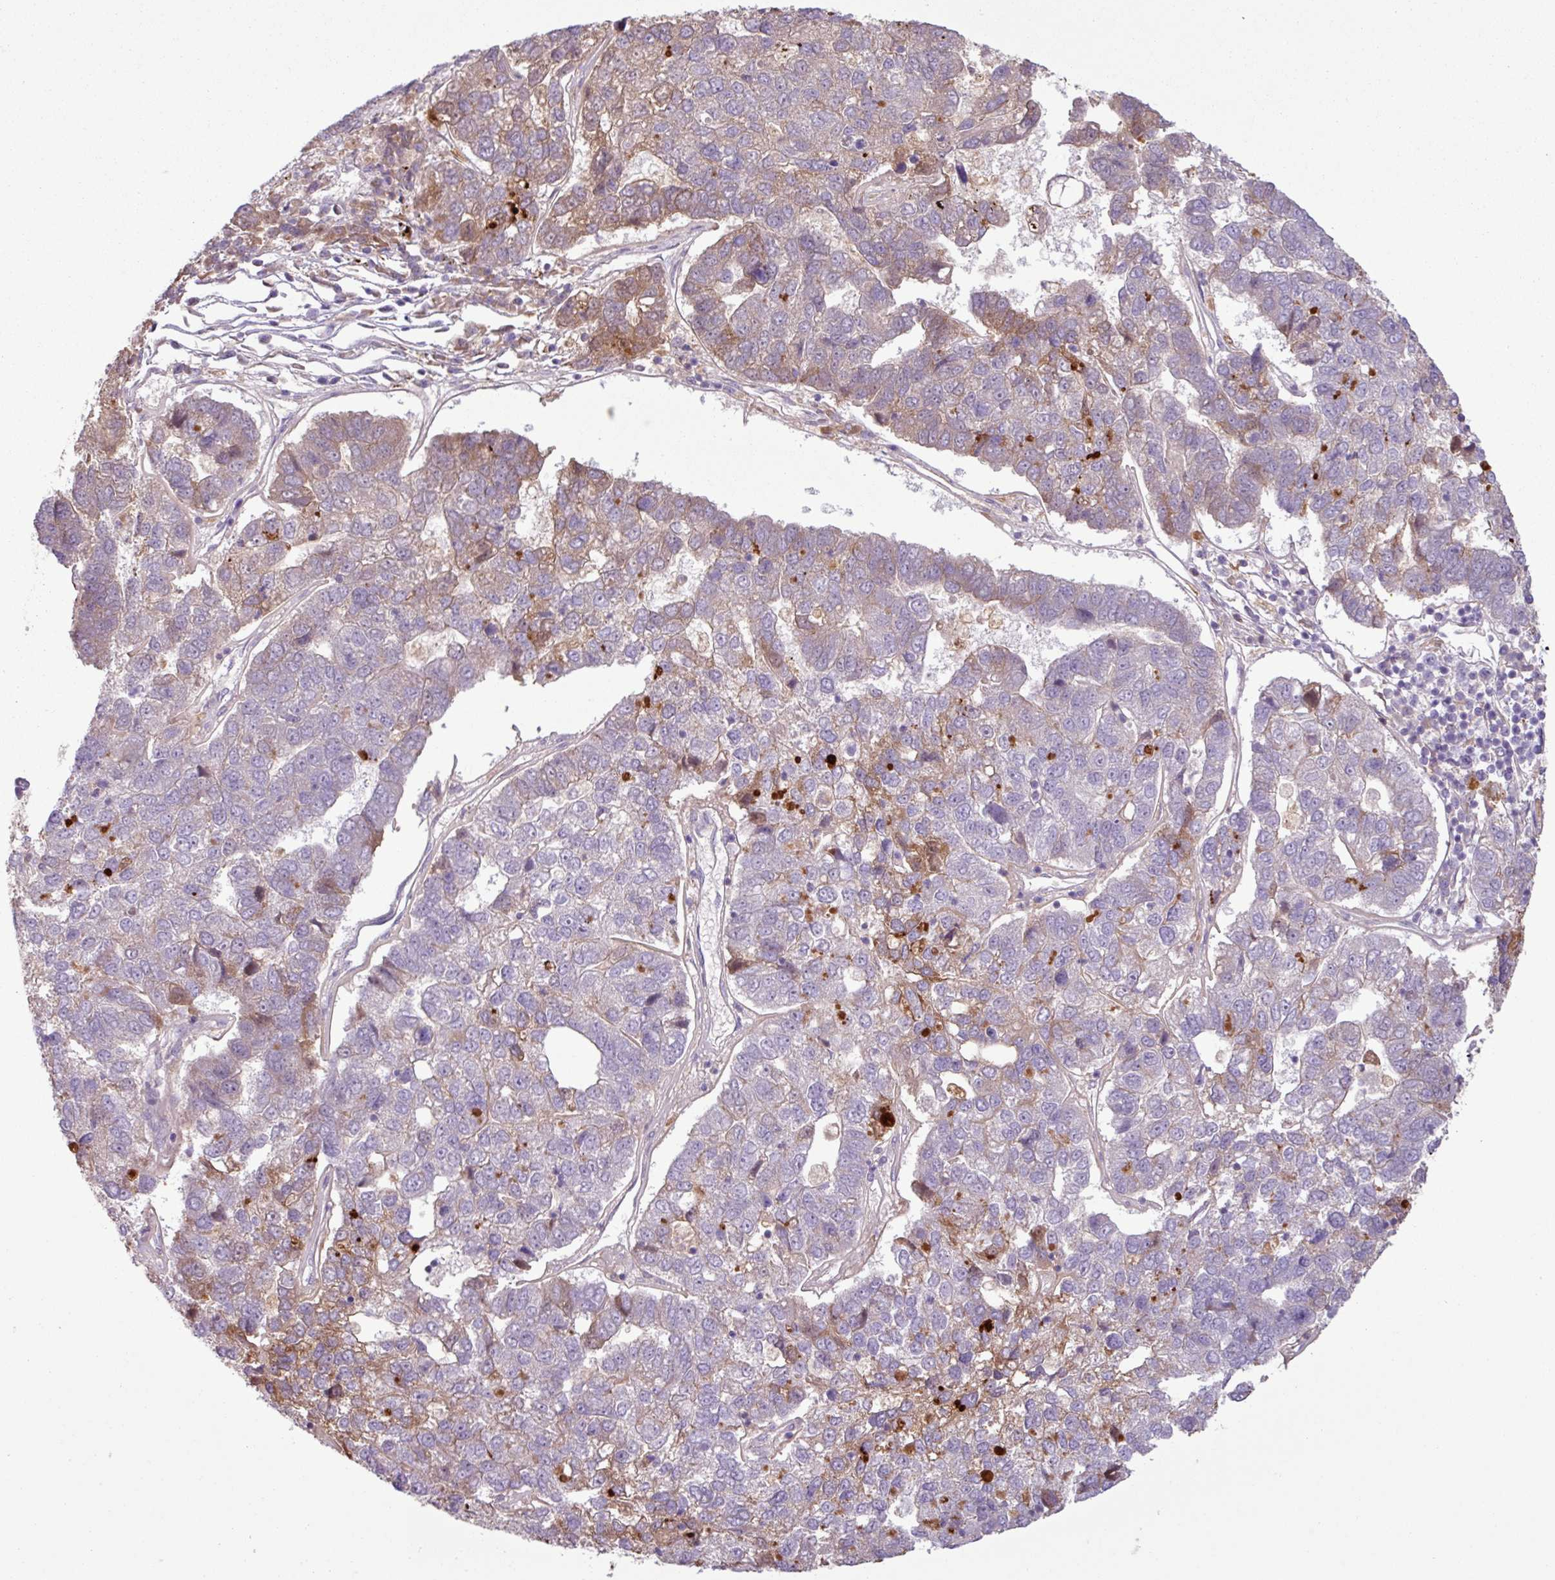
{"staining": {"intensity": "moderate", "quantity": "<25%", "location": "cytoplasmic/membranous"}, "tissue": "pancreatic cancer", "cell_type": "Tumor cells", "image_type": "cancer", "snomed": [{"axis": "morphology", "description": "Adenocarcinoma, NOS"}, {"axis": "topography", "description": "Pancreas"}], "caption": "This micrograph reveals IHC staining of pancreatic cancer, with low moderate cytoplasmic/membranous expression in approximately <25% of tumor cells.", "gene": "C4B", "patient": {"sex": "female", "age": 61}}